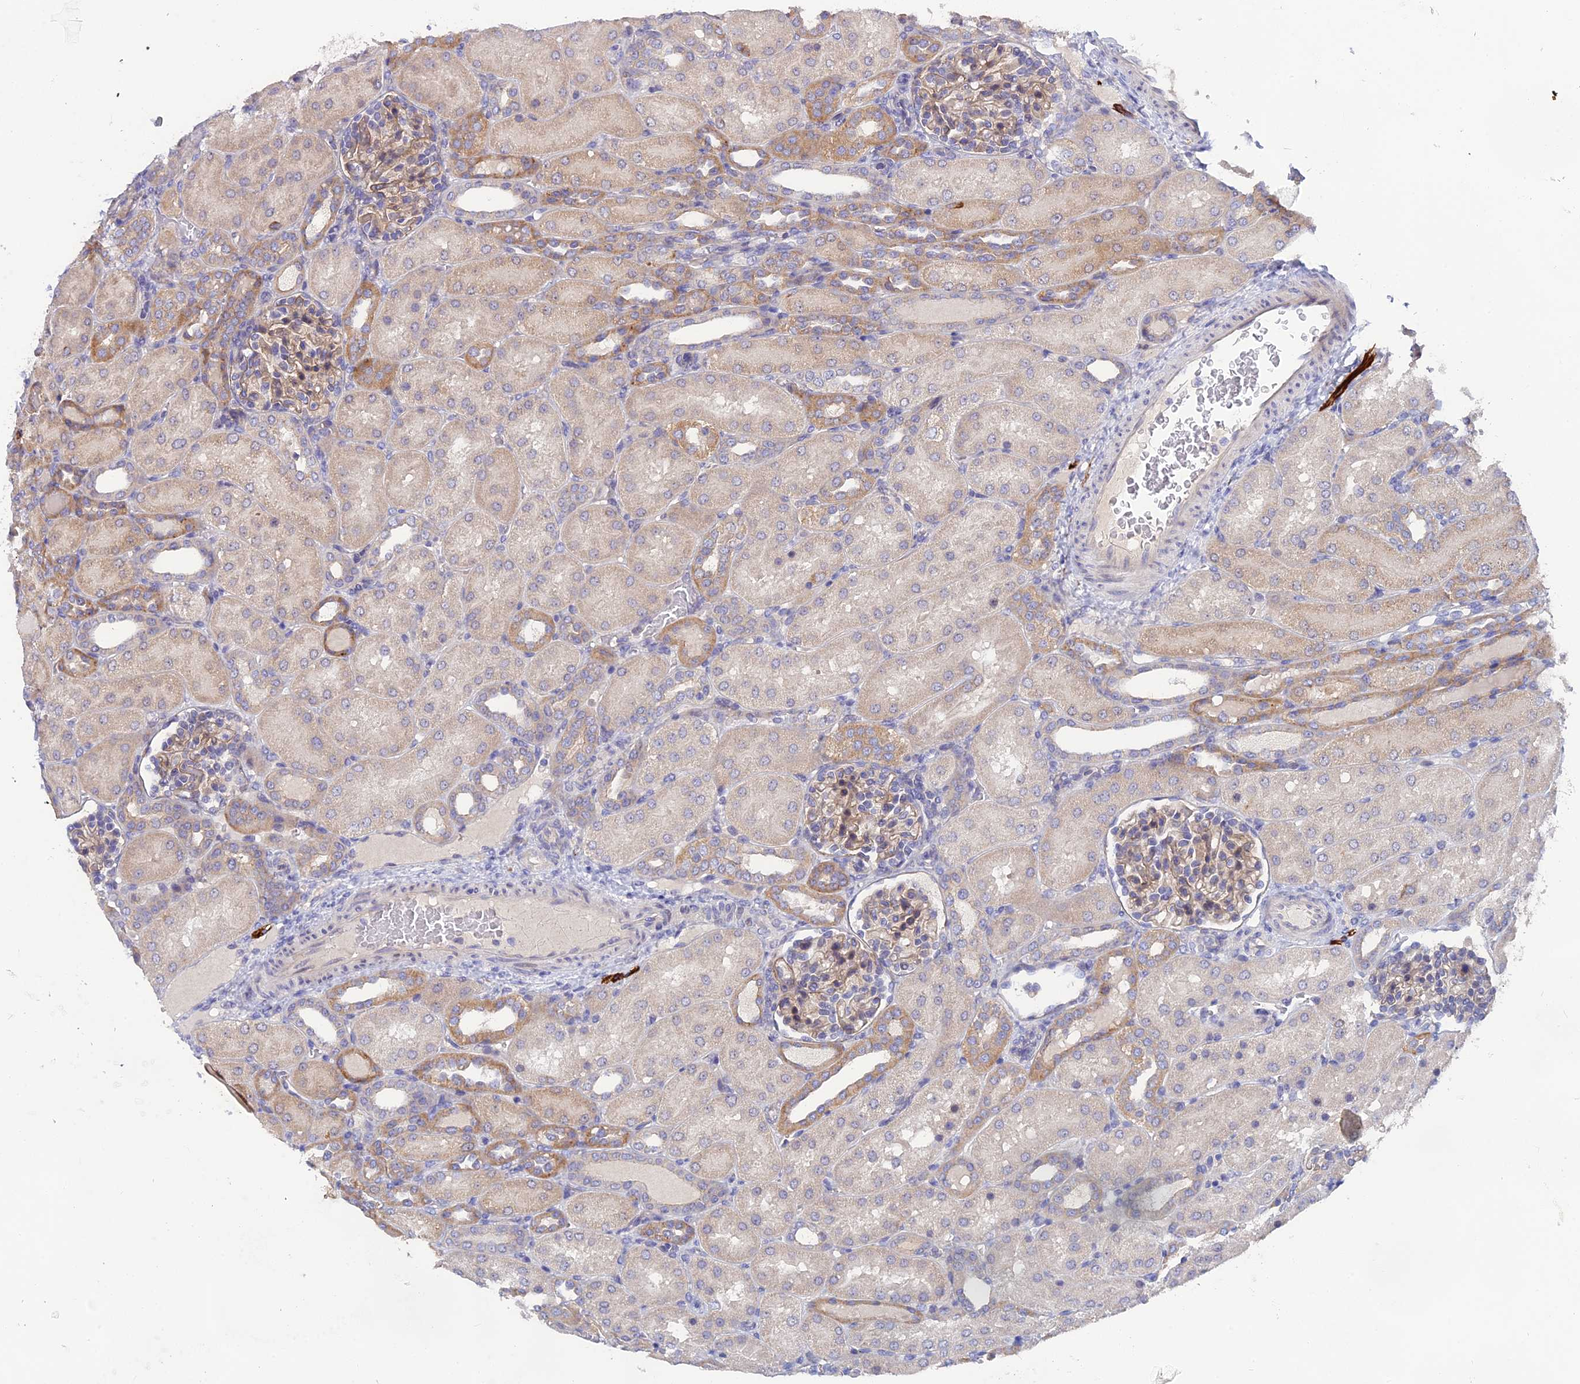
{"staining": {"intensity": "weak", "quantity": "25%-75%", "location": "cytoplasmic/membranous"}, "tissue": "kidney", "cell_type": "Cells in glomeruli", "image_type": "normal", "snomed": [{"axis": "morphology", "description": "Normal tissue, NOS"}, {"axis": "topography", "description": "Kidney"}], "caption": "Protein analysis of unremarkable kidney exhibits weak cytoplasmic/membranous expression in approximately 25%-75% of cells in glomeruli.", "gene": "TENT4B", "patient": {"sex": "male", "age": 1}}